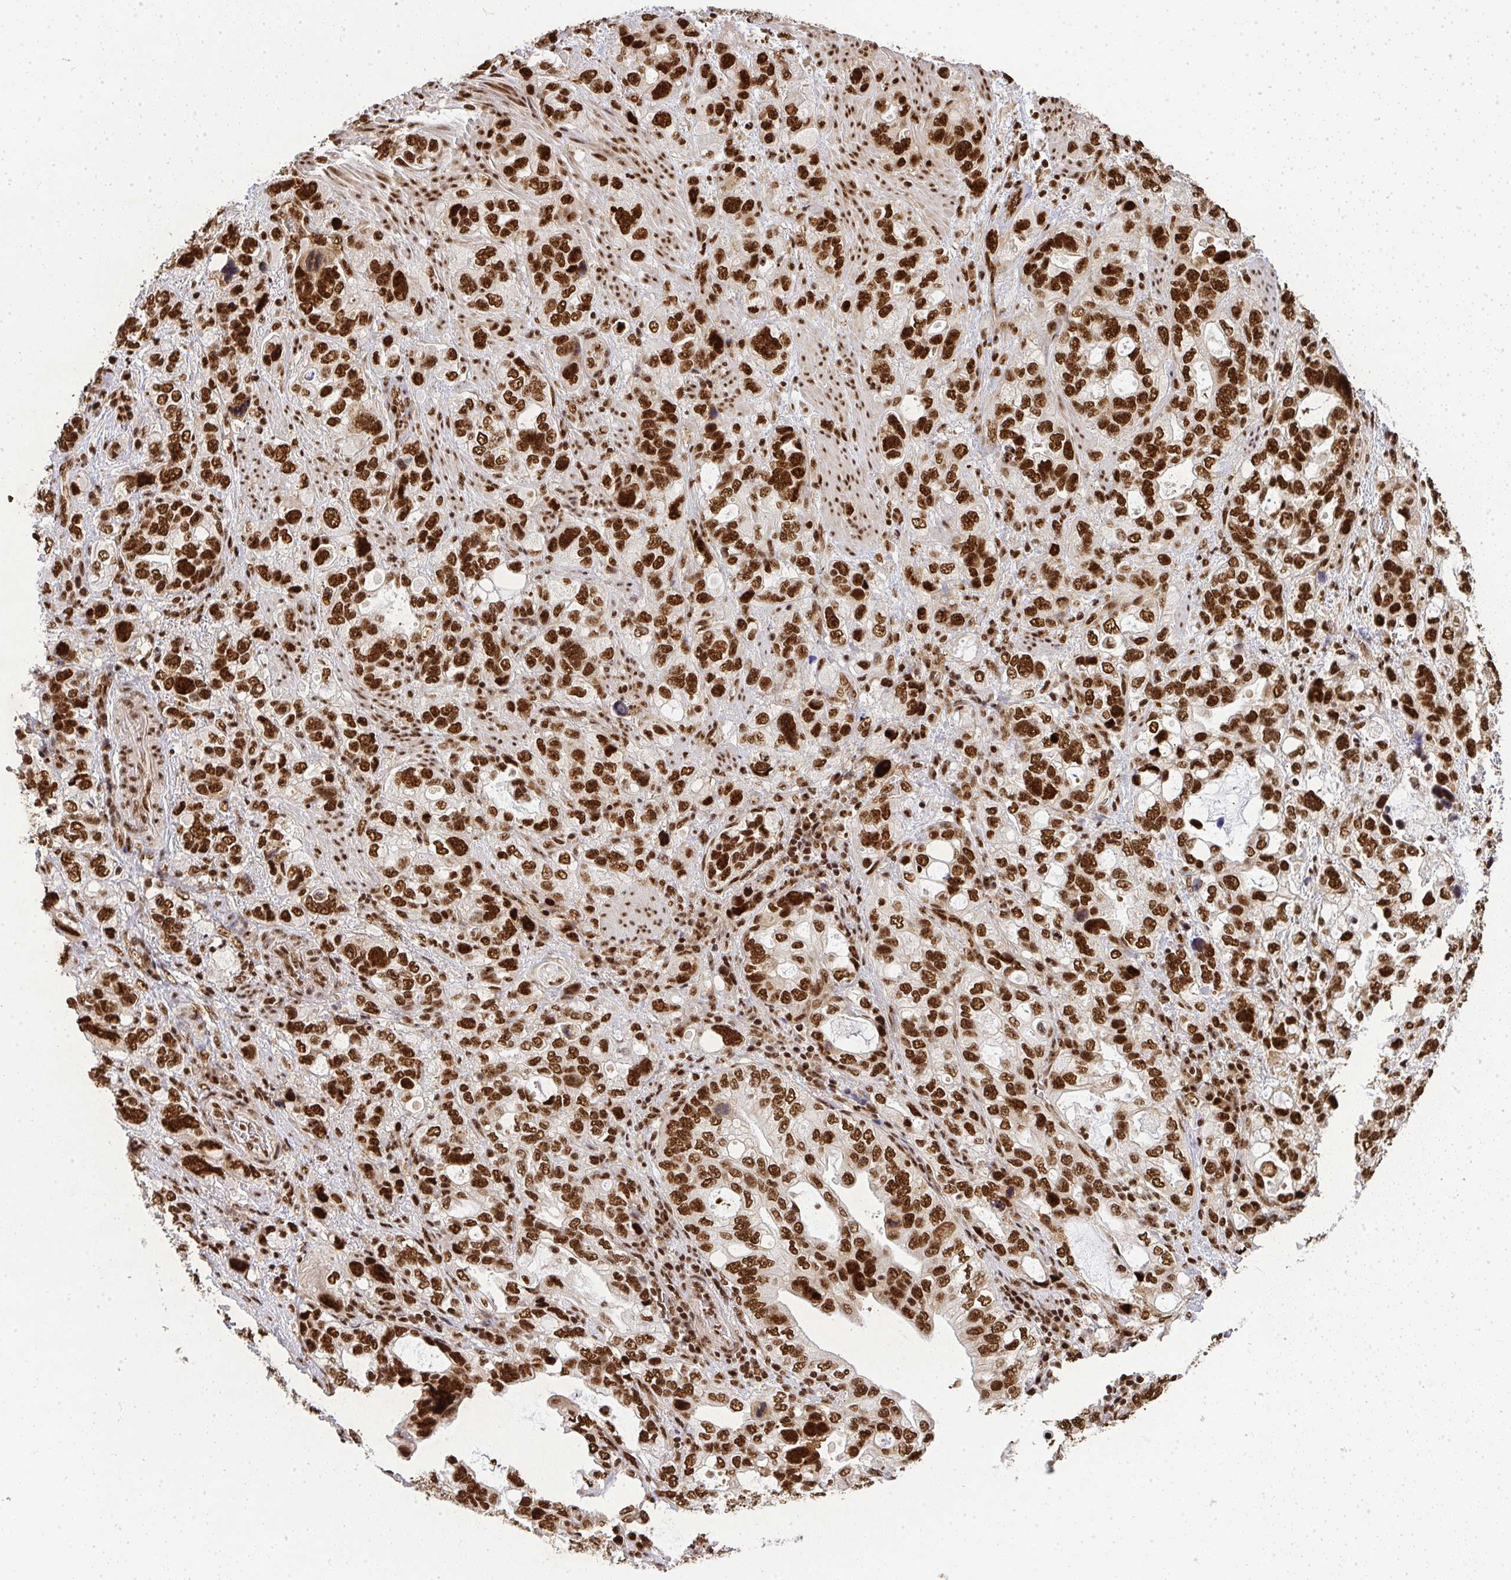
{"staining": {"intensity": "strong", "quantity": ">75%", "location": "nuclear"}, "tissue": "stomach cancer", "cell_type": "Tumor cells", "image_type": "cancer", "snomed": [{"axis": "morphology", "description": "Adenocarcinoma, NOS"}, {"axis": "topography", "description": "Stomach, upper"}], "caption": "Protein expression analysis of stomach cancer (adenocarcinoma) reveals strong nuclear staining in about >75% of tumor cells.", "gene": "U2AF1", "patient": {"sex": "female", "age": 81}}